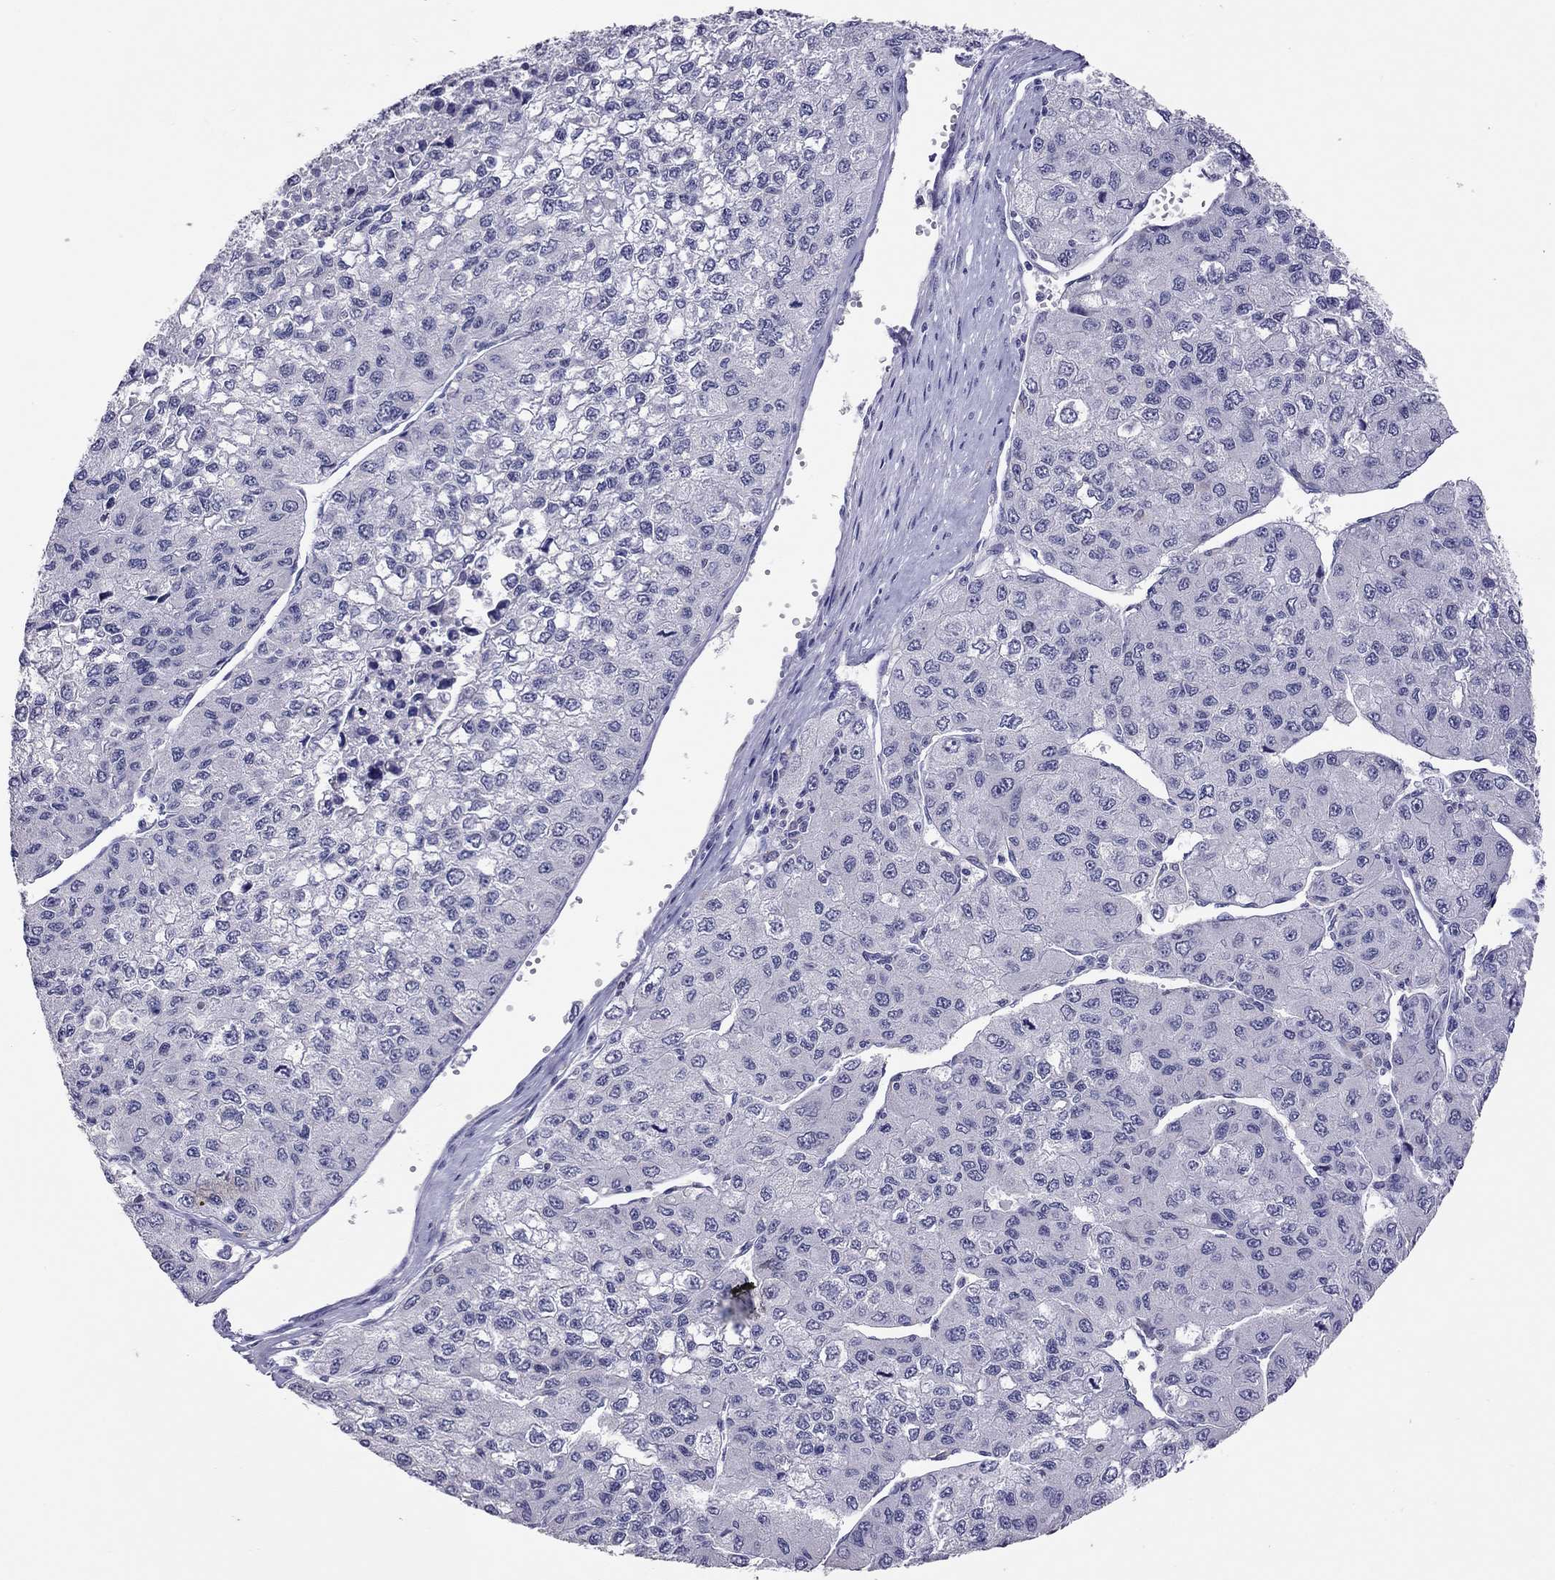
{"staining": {"intensity": "negative", "quantity": "none", "location": "none"}, "tissue": "liver cancer", "cell_type": "Tumor cells", "image_type": "cancer", "snomed": [{"axis": "morphology", "description": "Carcinoma, Hepatocellular, NOS"}, {"axis": "topography", "description": "Liver"}], "caption": "IHC photomicrograph of human hepatocellular carcinoma (liver) stained for a protein (brown), which displays no staining in tumor cells. (Immunohistochemistry (ihc), brightfield microscopy, high magnification).", "gene": "SLAMF1", "patient": {"sex": "female", "age": 66}}